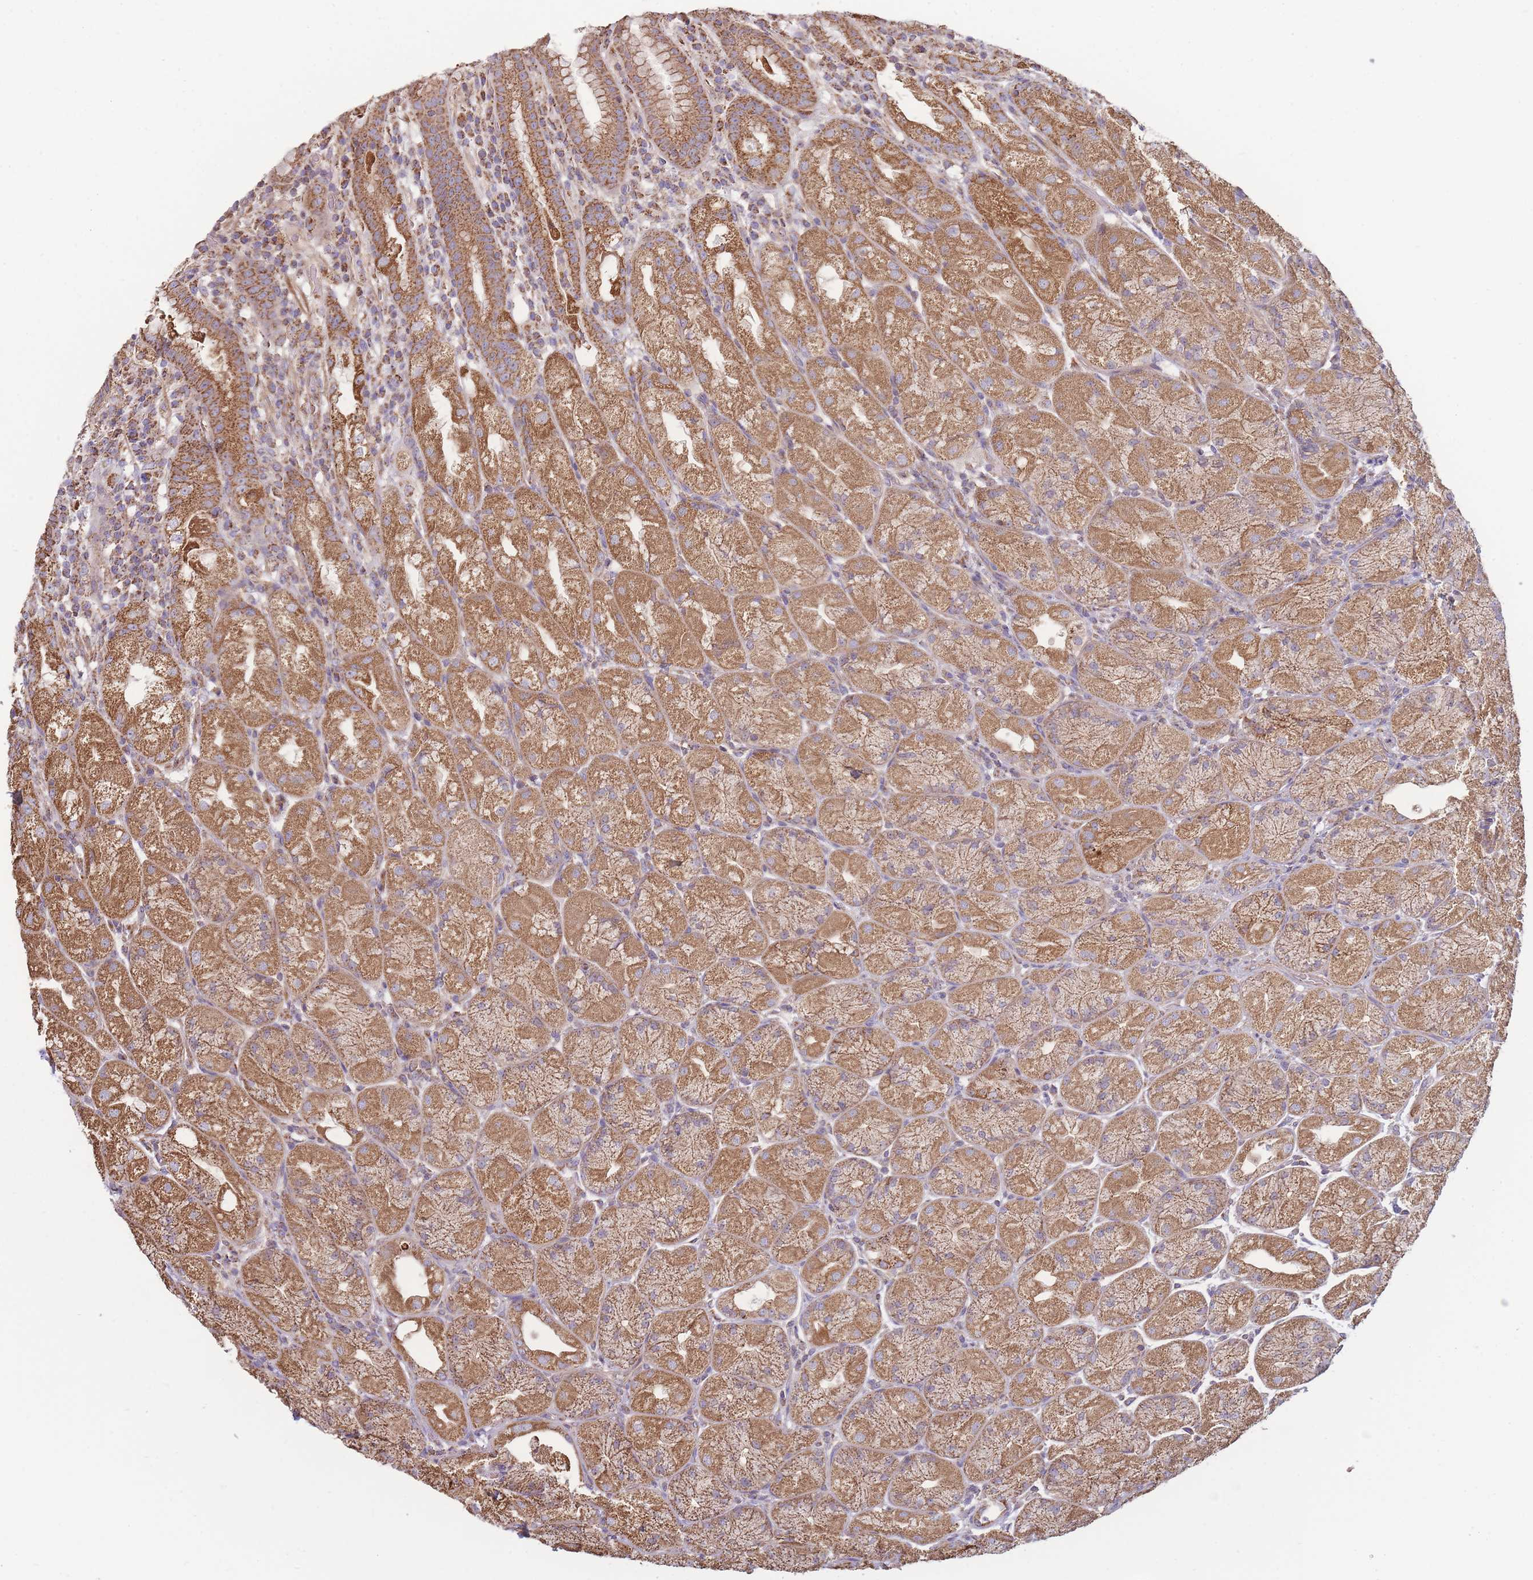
{"staining": {"intensity": "strong", "quantity": ">75%", "location": "cytoplasmic/membranous"}, "tissue": "stomach", "cell_type": "Glandular cells", "image_type": "normal", "snomed": [{"axis": "morphology", "description": "Normal tissue, NOS"}, {"axis": "topography", "description": "Stomach, upper"}], "caption": "A brown stain labels strong cytoplasmic/membranous expression of a protein in glandular cells of benign human stomach. (DAB (3,3'-diaminobenzidine) IHC with brightfield microscopy, high magnification).", "gene": "KIF16B", "patient": {"sex": "male", "age": 52}}